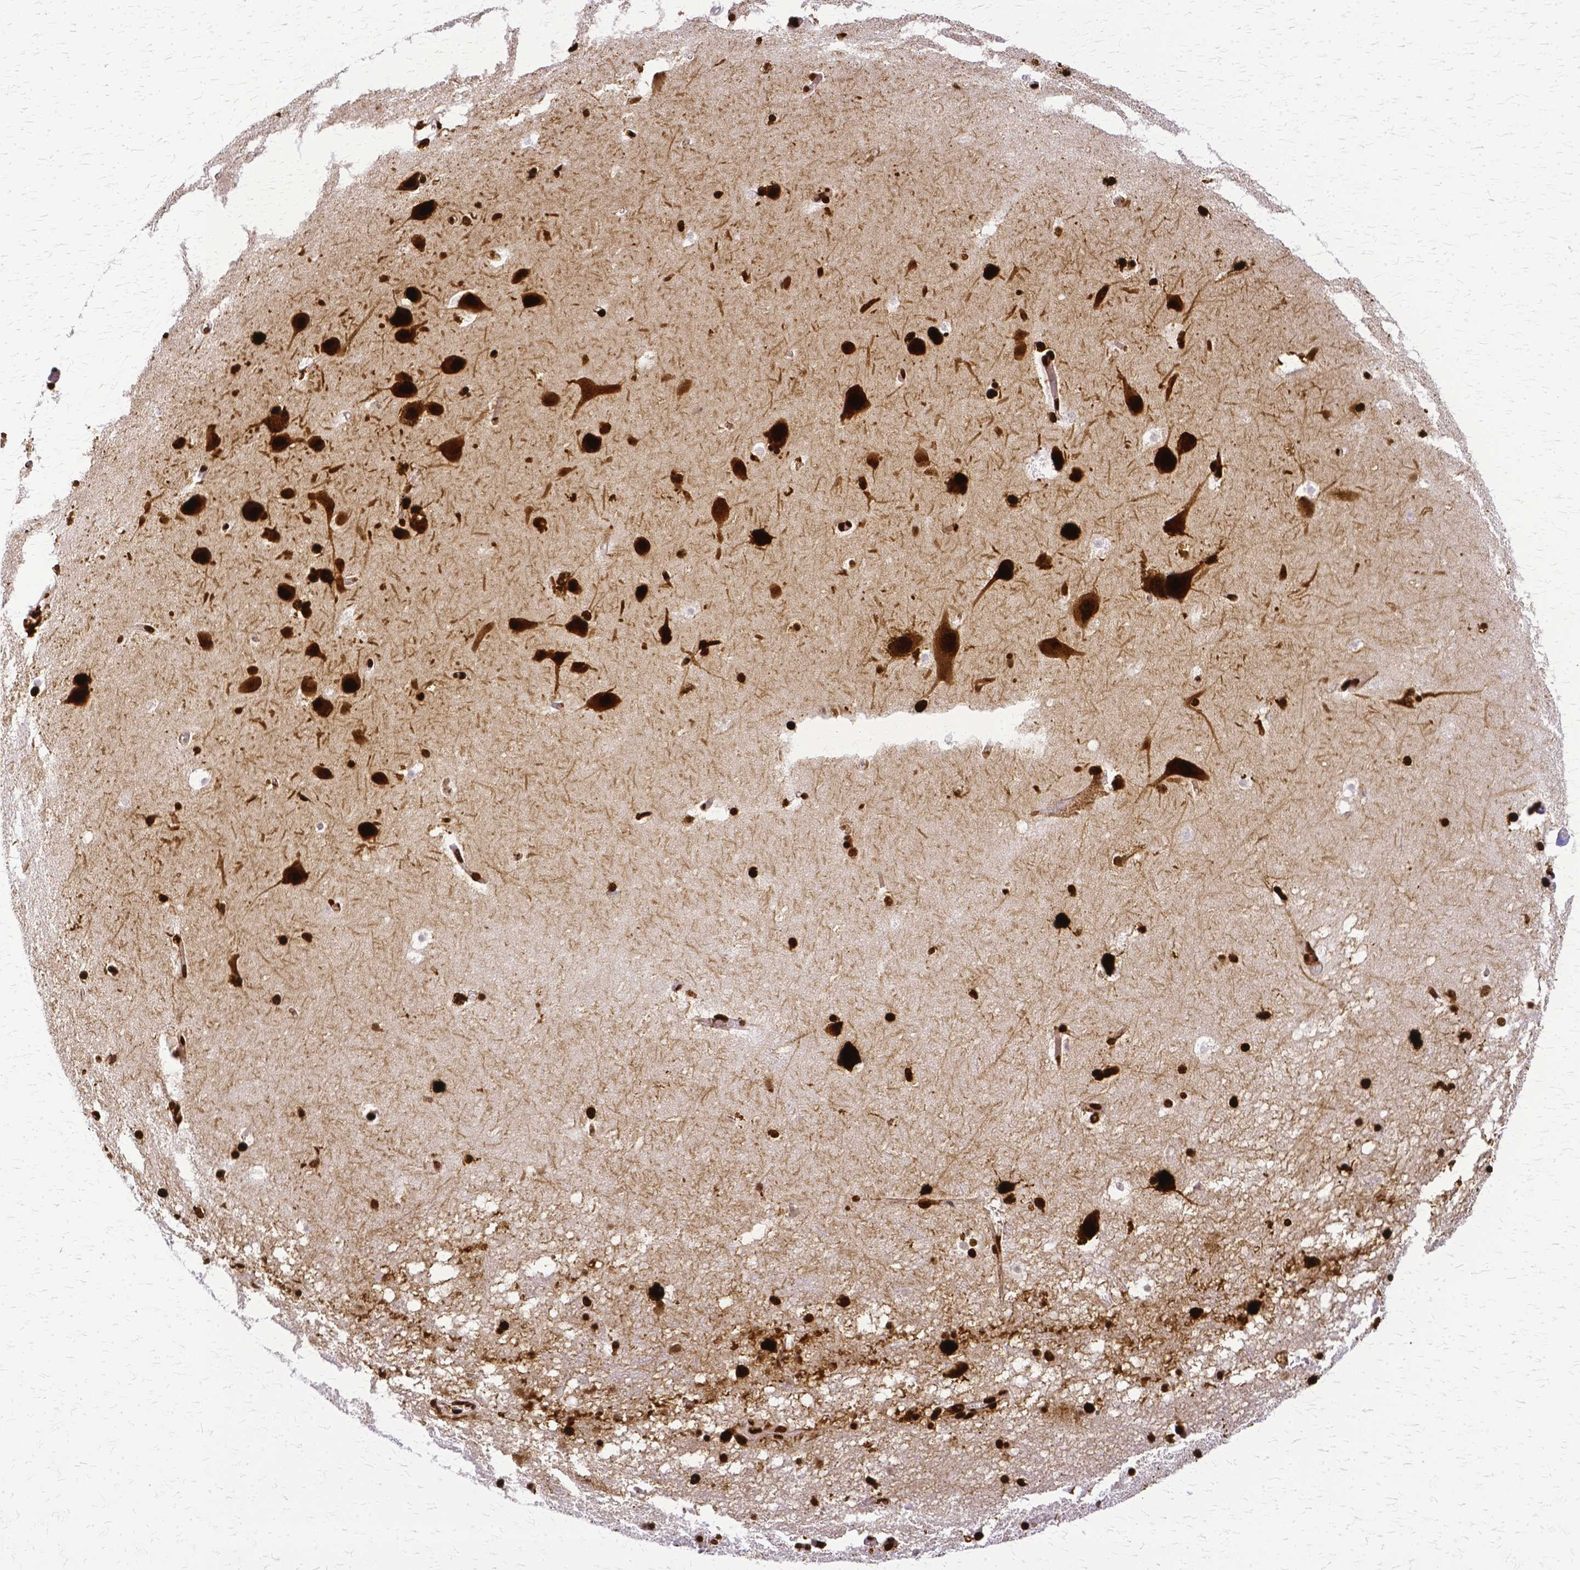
{"staining": {"intensity": "strong", "quantity": ">75%", "location": "nuclear"}, "tissue": "hippocampus", "cell_type": "Glial cells", "image_type": "normal", "snomed": [{"axis": "morphology", "description": "Normal tissue, NOS"}, {"axis": "topography", "description": "Hippocampus"}], "caption": "The histopathology image shows immunohistochemical staining of normal hippocampus. There is strong nuclear expression is seen in about >75% of glial cells.", "gene": "SFPQ", "patient": {"sex": "male", "age": 58}}